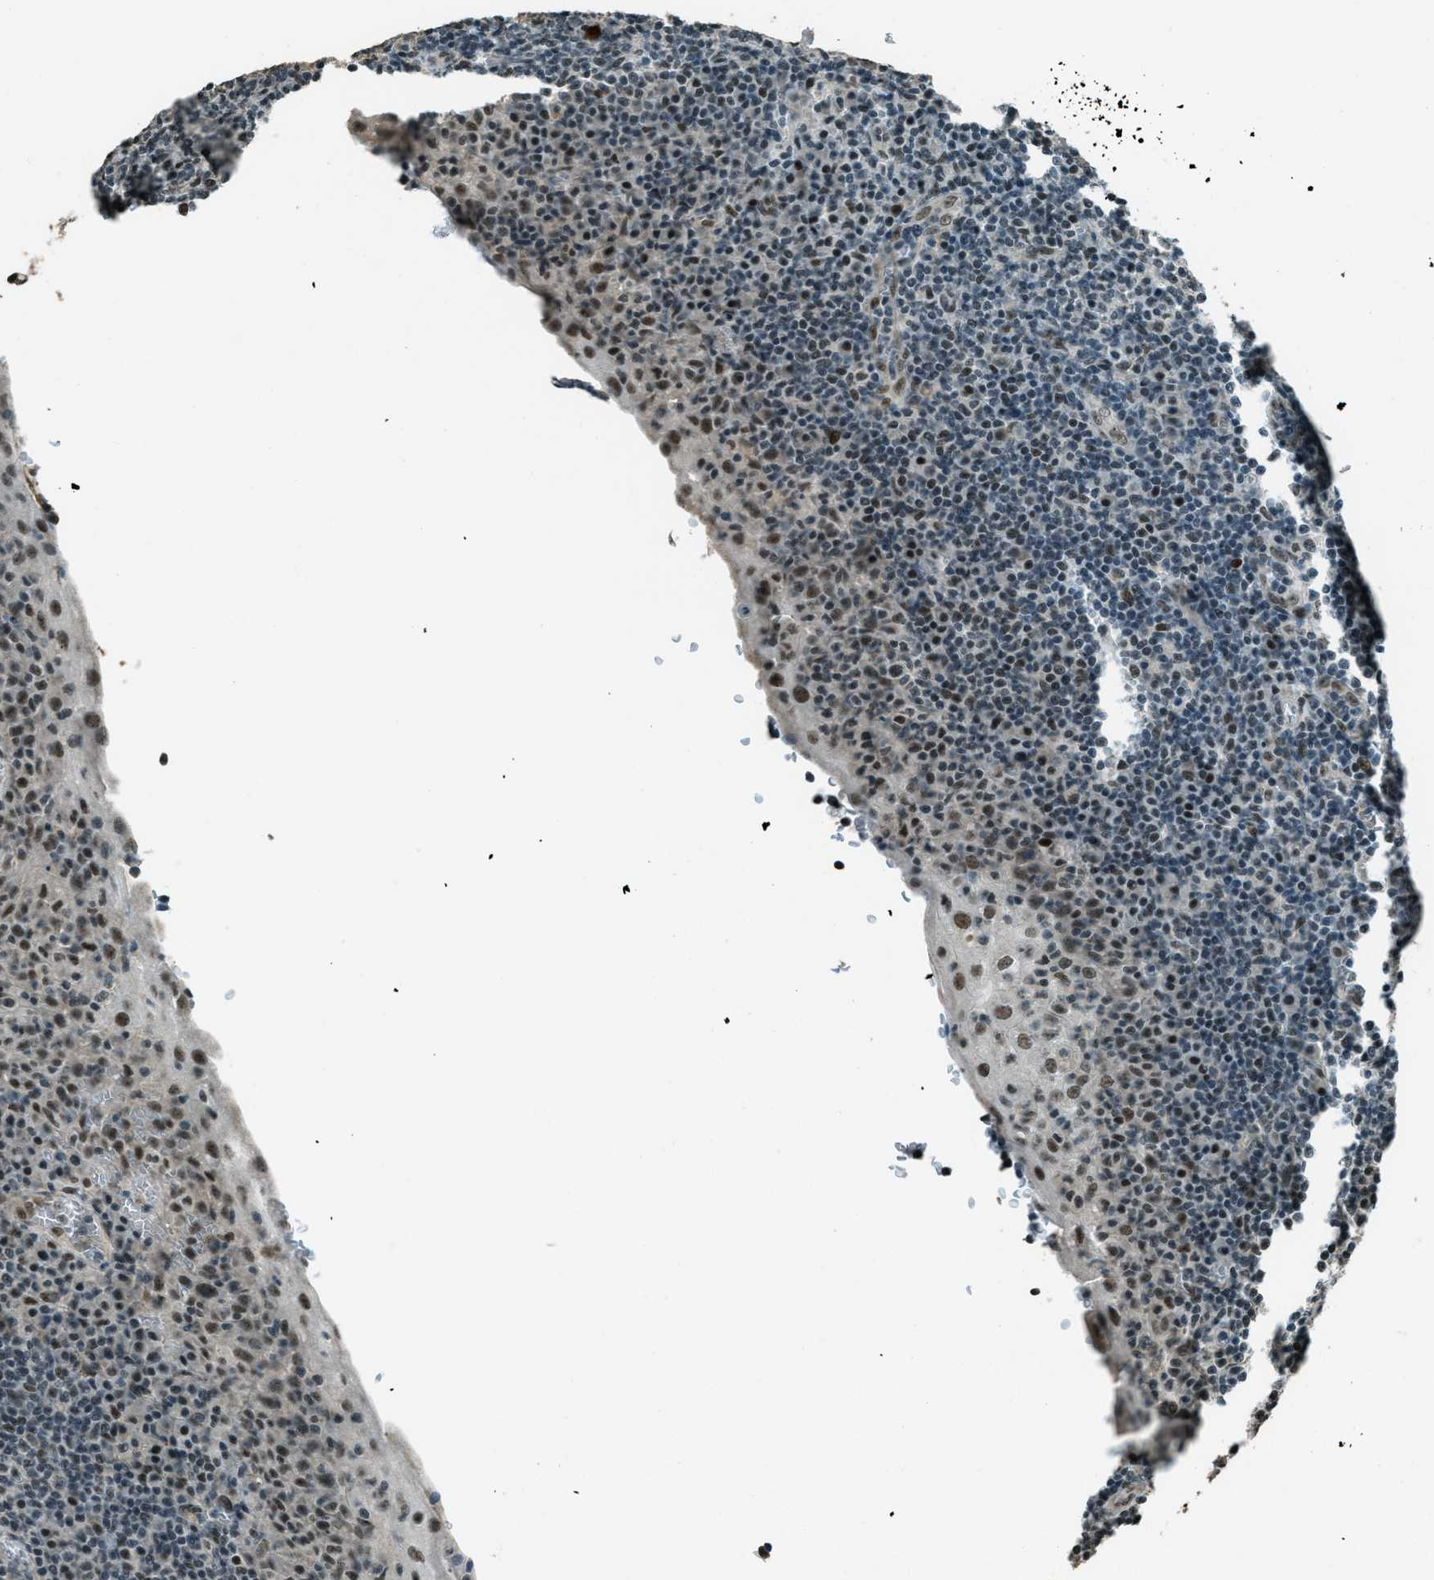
{"staining": {"intensity": "moderate", "quantity": "25%-75%", "location": "cytoplasmic/membranous,nuclear"}, "tissue": "tonsil", "cell_type": "Non-germinal center cells", "image_type": "normal", "snomed": [{"axis": "morphology", "description": "Normal tissue, NOS"}, {"axis": "topography", "description": "Tonsil"}], "caption": "Tonsil stained with DAB IHC shows medium levels of moderate cytoplasmic/membranous,nuclear expression in about 25%-75% of non-germinal center cells. Immunohistochemistry stains the protein of interest in brown and the nuclei are stained blue.", "gene": "TARDBP", "patient": {"sex": "male", "age": 37}}